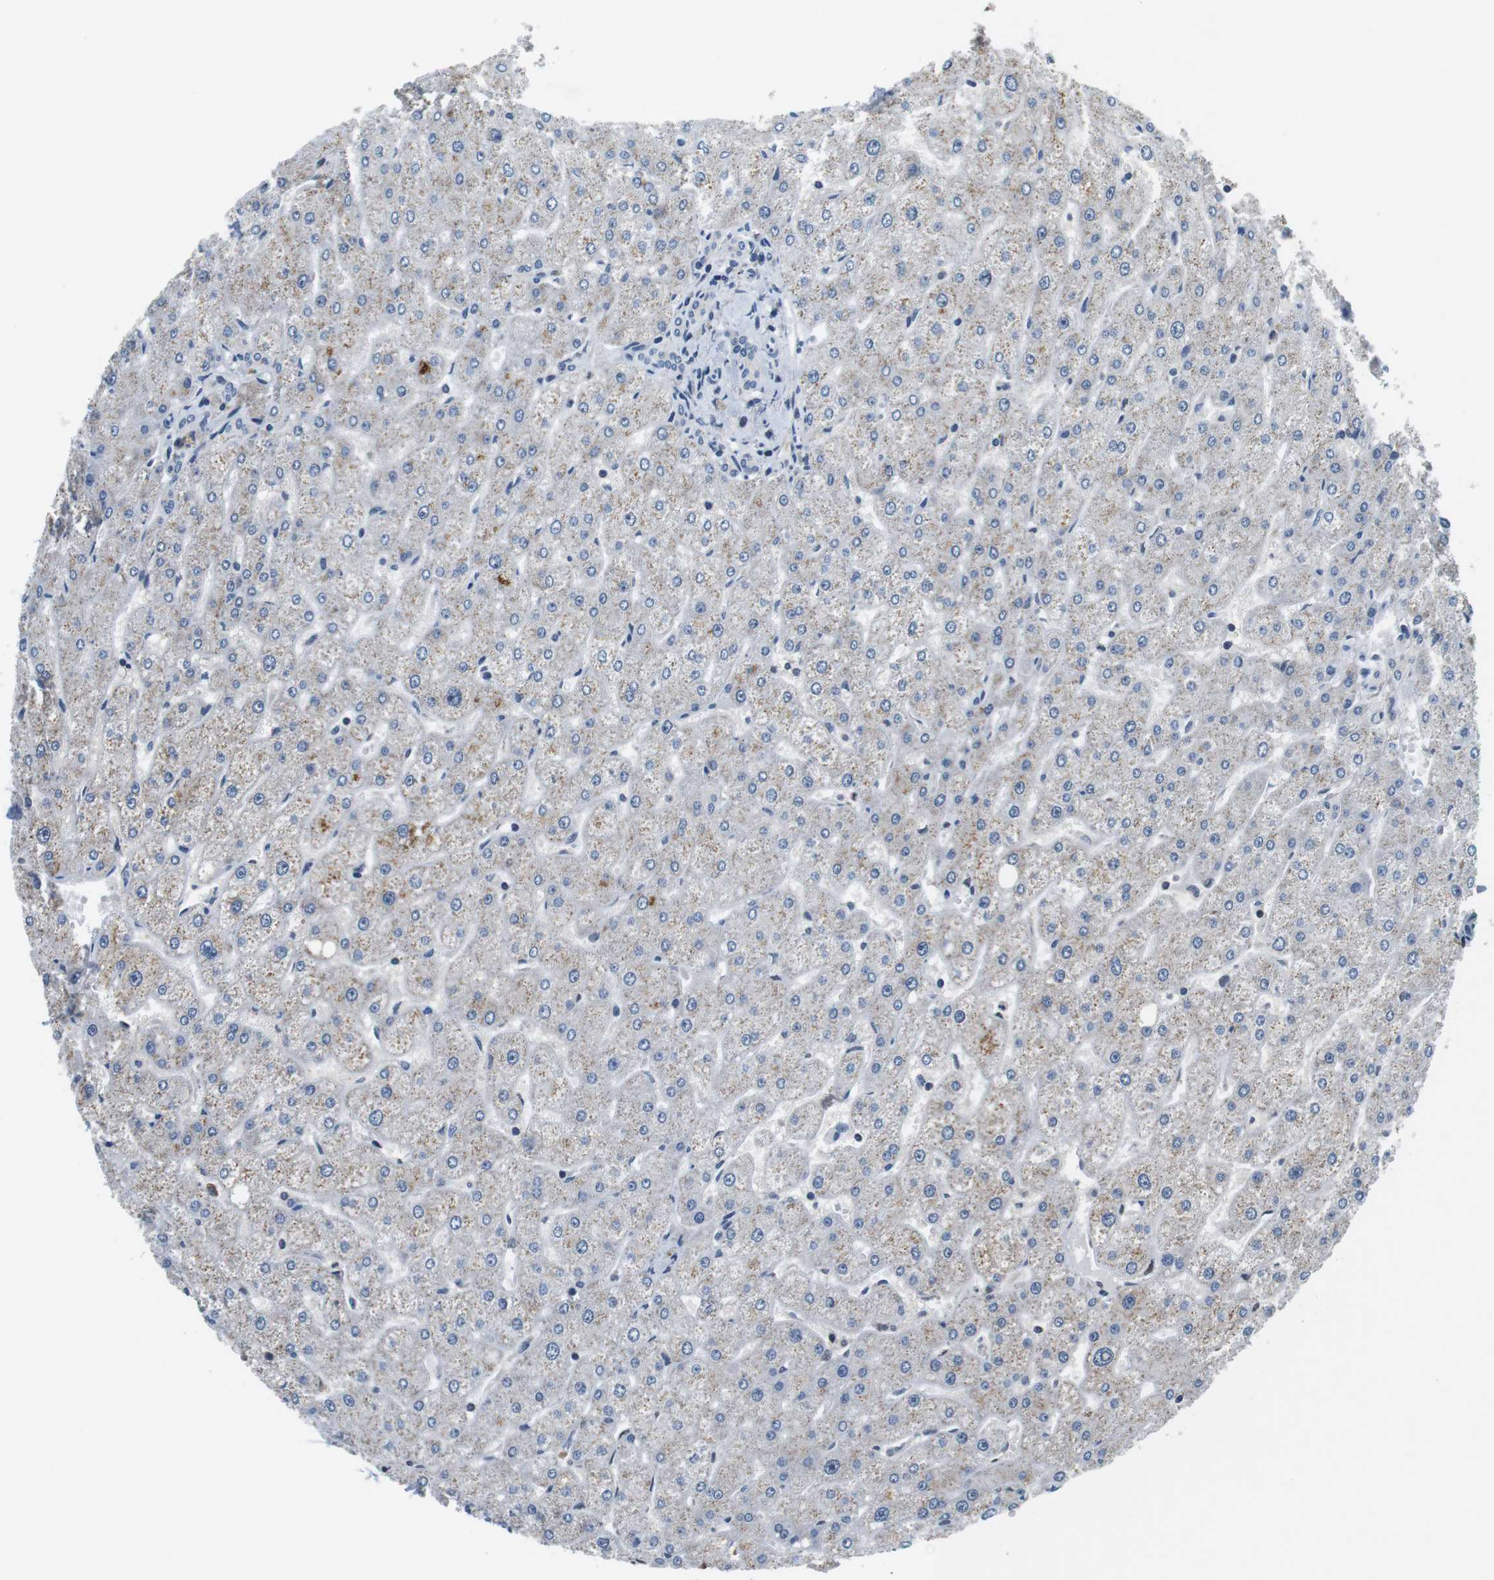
{"staining": {"intensity": "negative", "quantity": "none", "location": "none"}, "tissue": "liver", "cell_type": "Cholangiocytes", "image_type": "normal", "snomed": [{"axis": "morphology", "description": "Normal tissue, NOS"}, {"axis": "topography", "description": "Liver"}], "caption": "DAB immunohistochemical staining of unremarkable liver exhibits no significant positivity in cholangiocytes. The staining is performed using DAB brown chromogen with nuclei counter-stained in using hematoxylin.", "gene": "NEK4", "patient": {"sex": "male", "age": 67}}